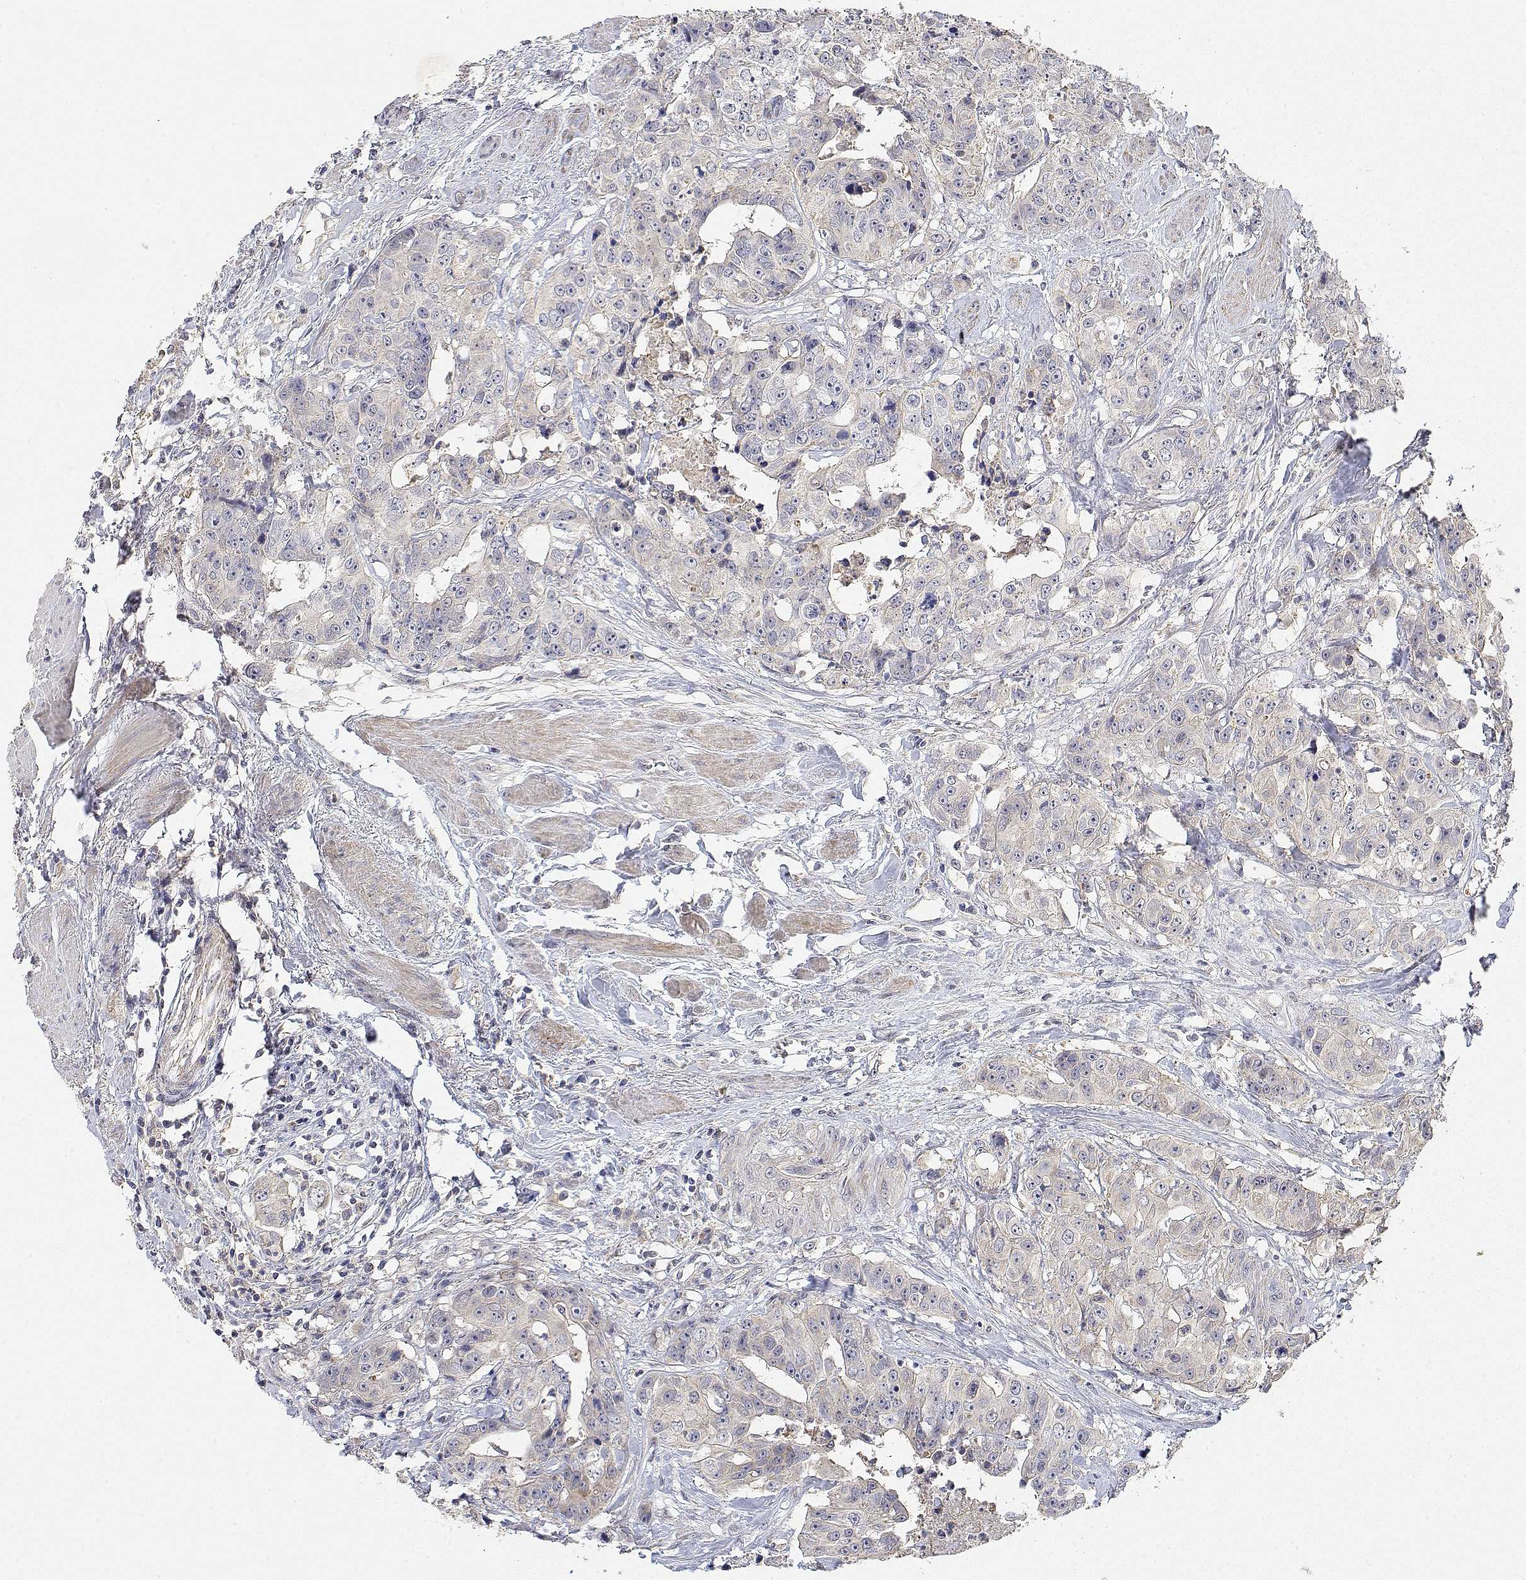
{"staining": {"intensity": "moderate", "quantity": "<25%", "location": "cytoplasmic/membranous"}, "tissue": "colorectal cancer", "cell_type": "Tumor cells", "image_type": "cancer", "snomed": [{"axis": "morphology", "description": "Adenocarcinoma, NOS"}, {"axis": "topography", "description": "Rectum"}], "caption": "Immunohistochemistry (IHC) staining of adenocarcinoma (colorectal), which displays low levels of moderate cytoplasmic/membranous expression in approximately <25% of tumor cells indicating moderate cytoplasmic/membranous protein expression. The staining was performed using DAB (brown) for protein detection and nuclei were counterstained in hematoxylin (blue).", "gene": "LONRF3", "patient": {"sex": "female", "age": 62}}